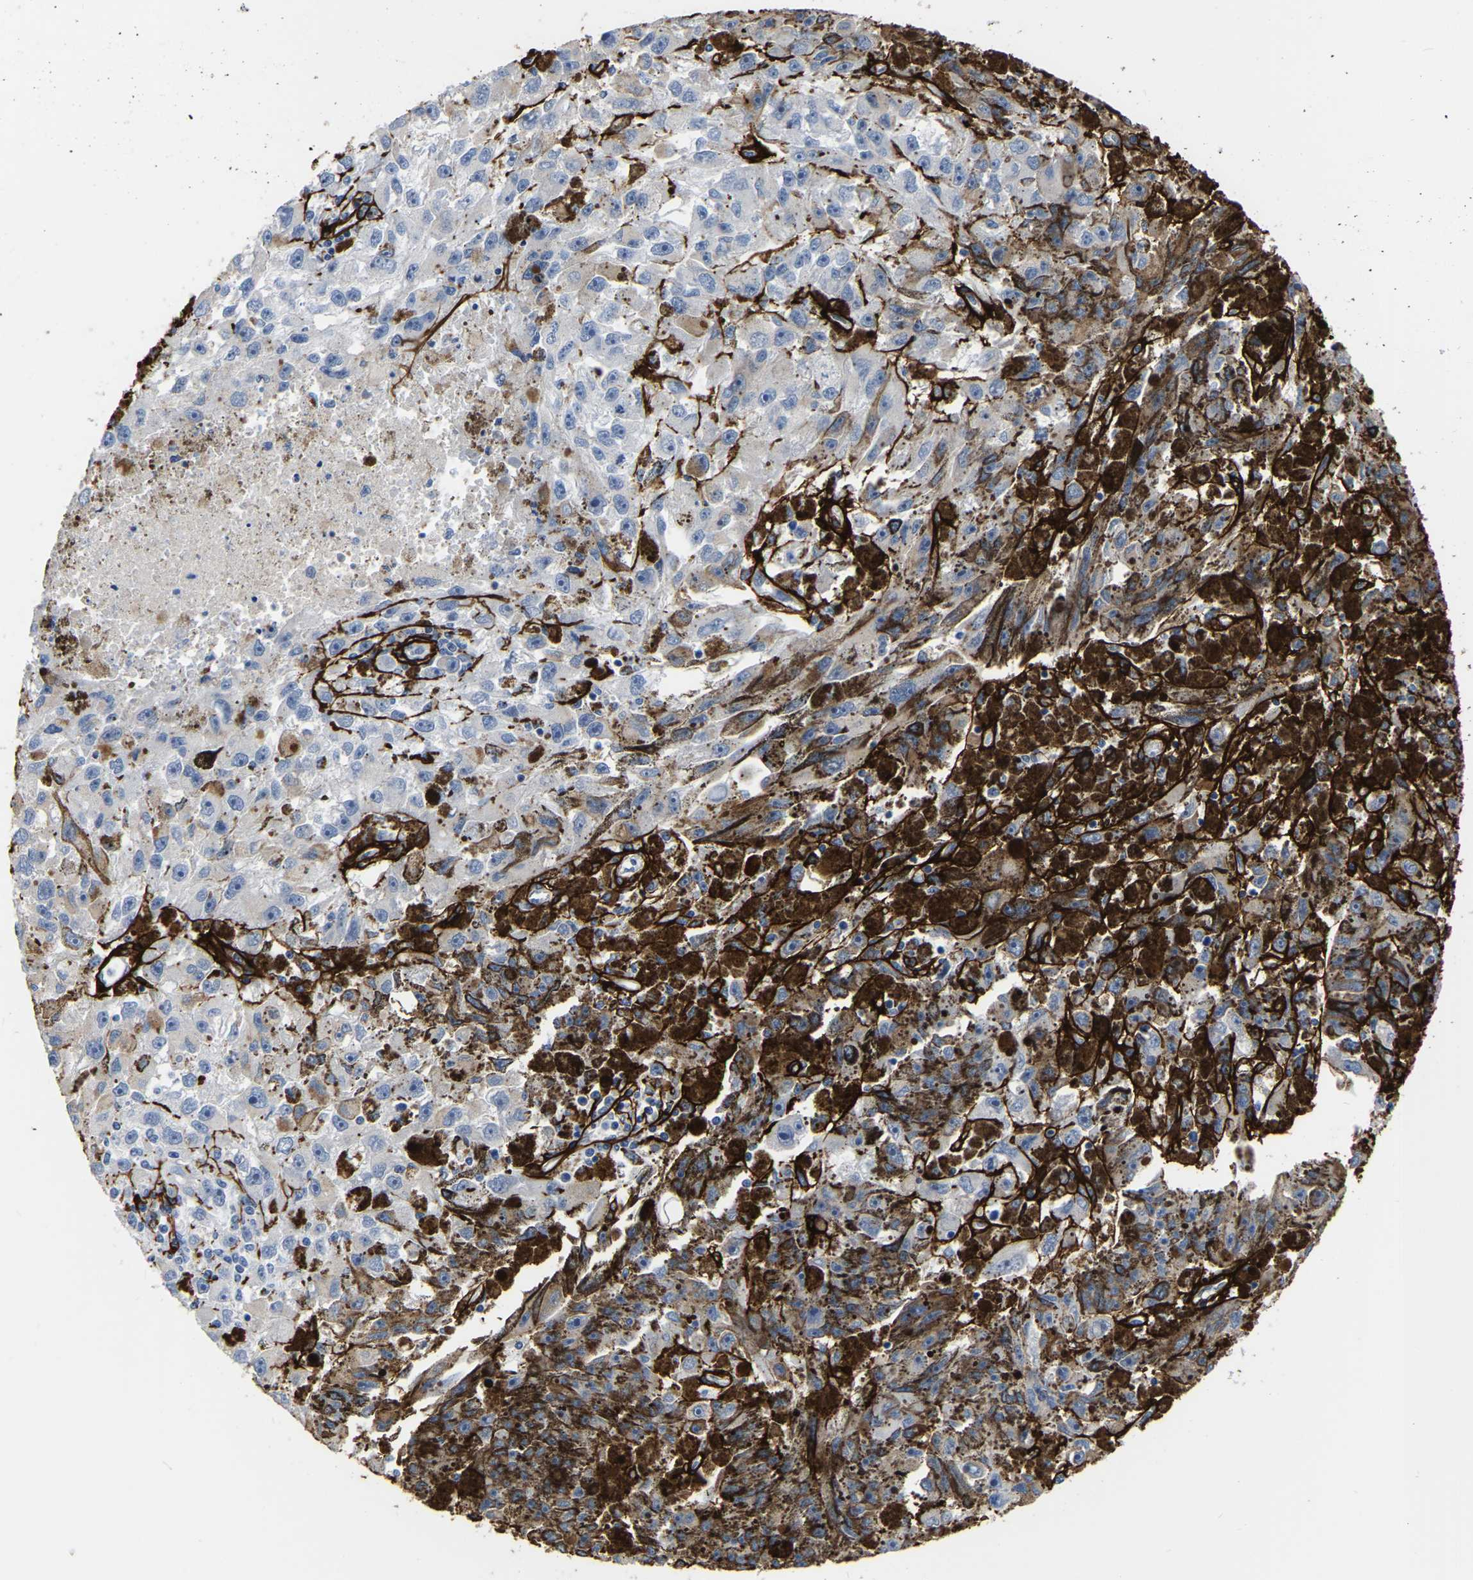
{"staining": {"intensity": "weak", "quantity": "25%-75%", "location": "cytoplasmic/membranous"}, "tissue": "melanoma", "cell_type": "Tumor cells", "image_type": "cancer", "snomed": [{"axis": "morphology", "description": "Malignant melanoma, NOS"}, {"axis": "topography", "description": "Skin"}], "caption": "Tumor cells show low levels of weak cytoplasmic/membranous expression in about 25%-75% of cells in human malignant melanoma. (DAB IHC, brown staining for protein, blue staining for nuclei).", "gene": "COL6A1", "patient": {"sex": "female", "age": 104}}